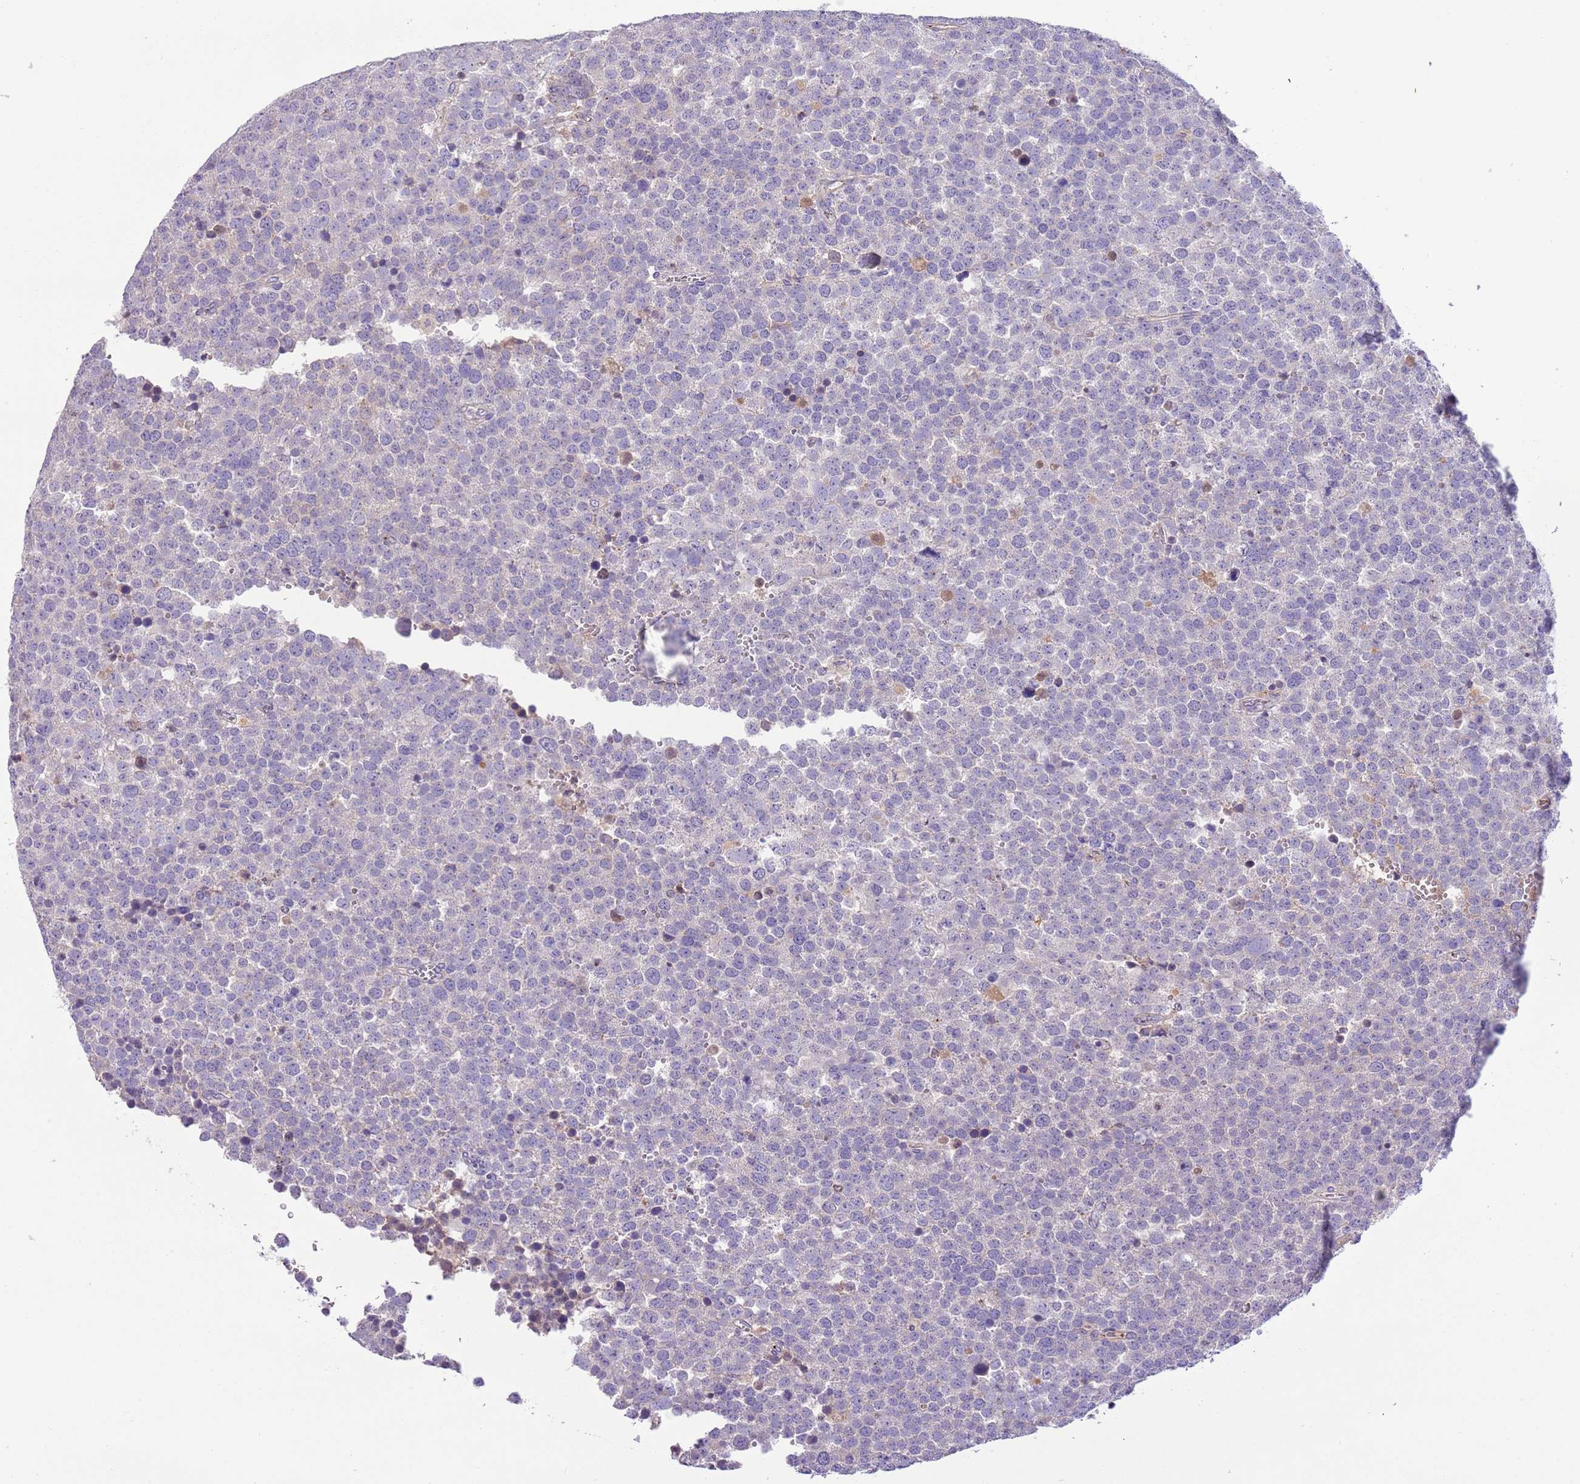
{"staining": {"intensity": "negative", "quantity": "none", "location": "none"}, "tissue": "testis cancer", "cell_type": "Tumor cells", "image_type": "cancer", "snomed": [{"axis": "morphology", "description": "Seminoma, NOS"}, {"axis": "topography", "description": "Testis"}], "caption": "This is an IHC photomicrograph of human testis cancer (seminoma). There is no expression in tumor cells.", "gene": "HES3", "patient": {"sex": "male", "age": 71}}